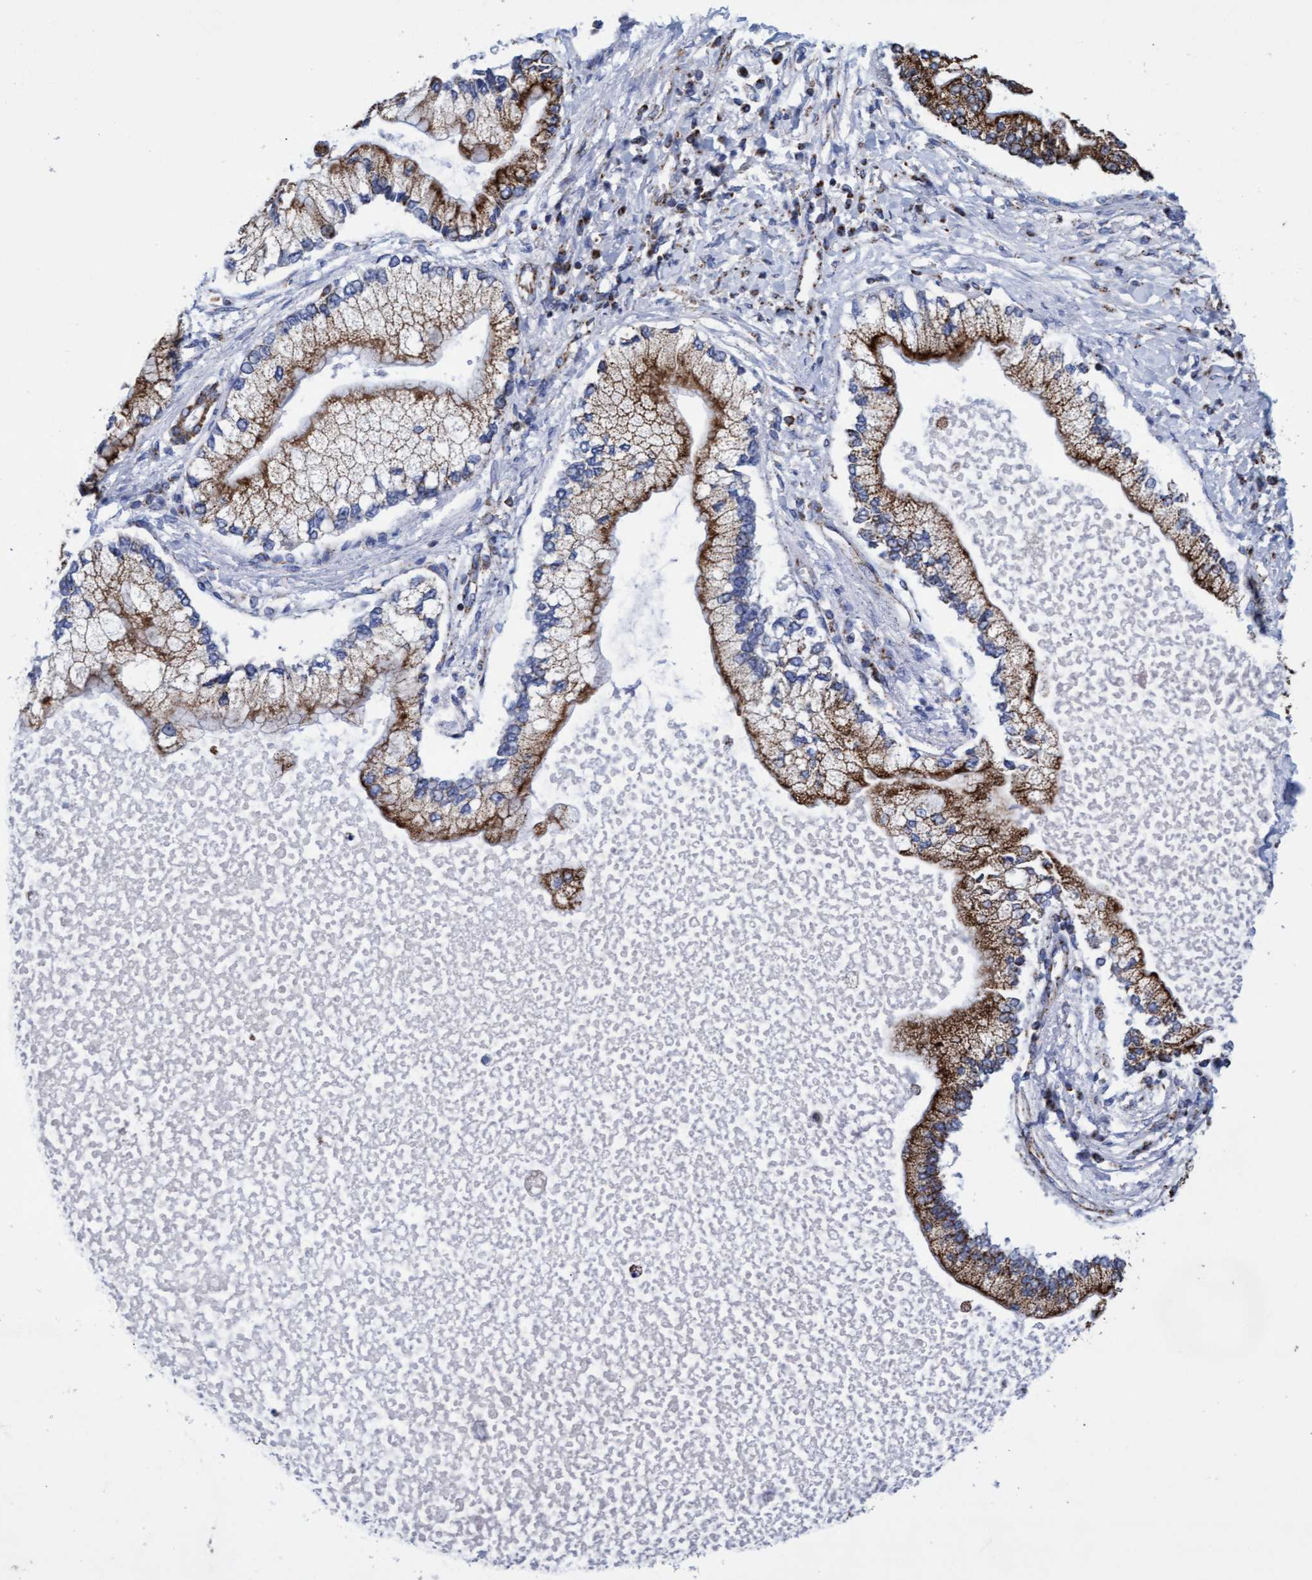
{"staining": {"intensity": "strong", "quantity": ">75%", "location": "cytoplasmic/membranous"}, "tissue": "liver cancer", "cell_type": "Tumor cells", "image_type": "cancer", "snomed": [{"axis": "morphology", "description": "Cholangiocarcinoma"}, {"axis": "topography", "description": "Liver"}], "caption": "An image of cholangiocarcinoma (liver) stained for a protein shows strong cytoplasmic/membranous brown staining in tumor cells.", "gene": "MRPL38", "patient": {"sex": "male", "age": 50}}